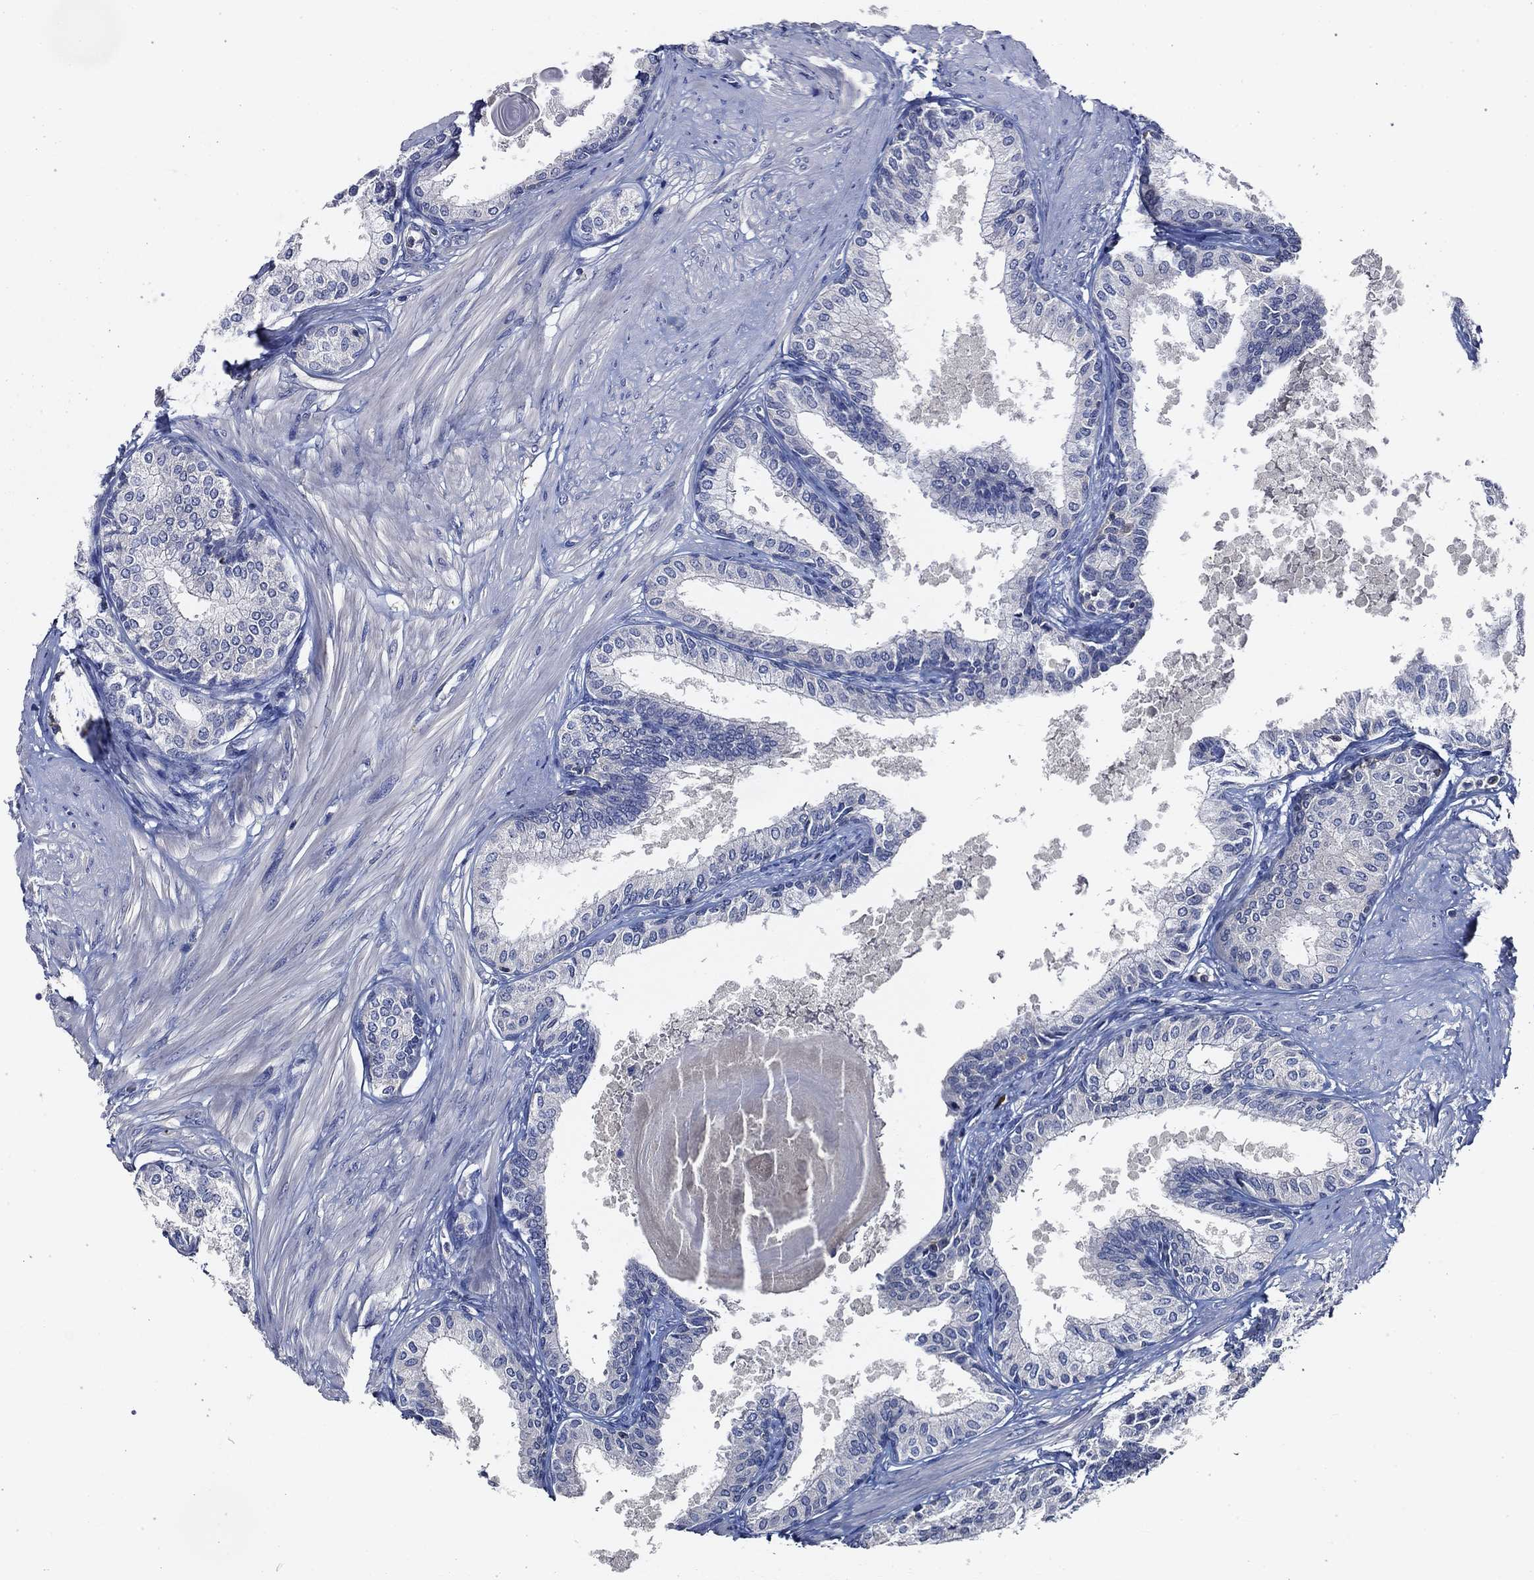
{"staining": {"intensity": "negative", "quantity": "none", "location": "none"}, "tissue": "prostate", "cell_type": "Glandular cells", "image_type": "normal", "snomed": [{"axis": "morphology", "description": "Normal tissue, NOS"}, {"axis": "topography", "description": "Prostate"}], "caption": "A micrograph of prostate stained for a protein exhibits no brown staining in glandular cells.", "gene": "POU2F2", "patient": {"sex": "male", "age": 63}}